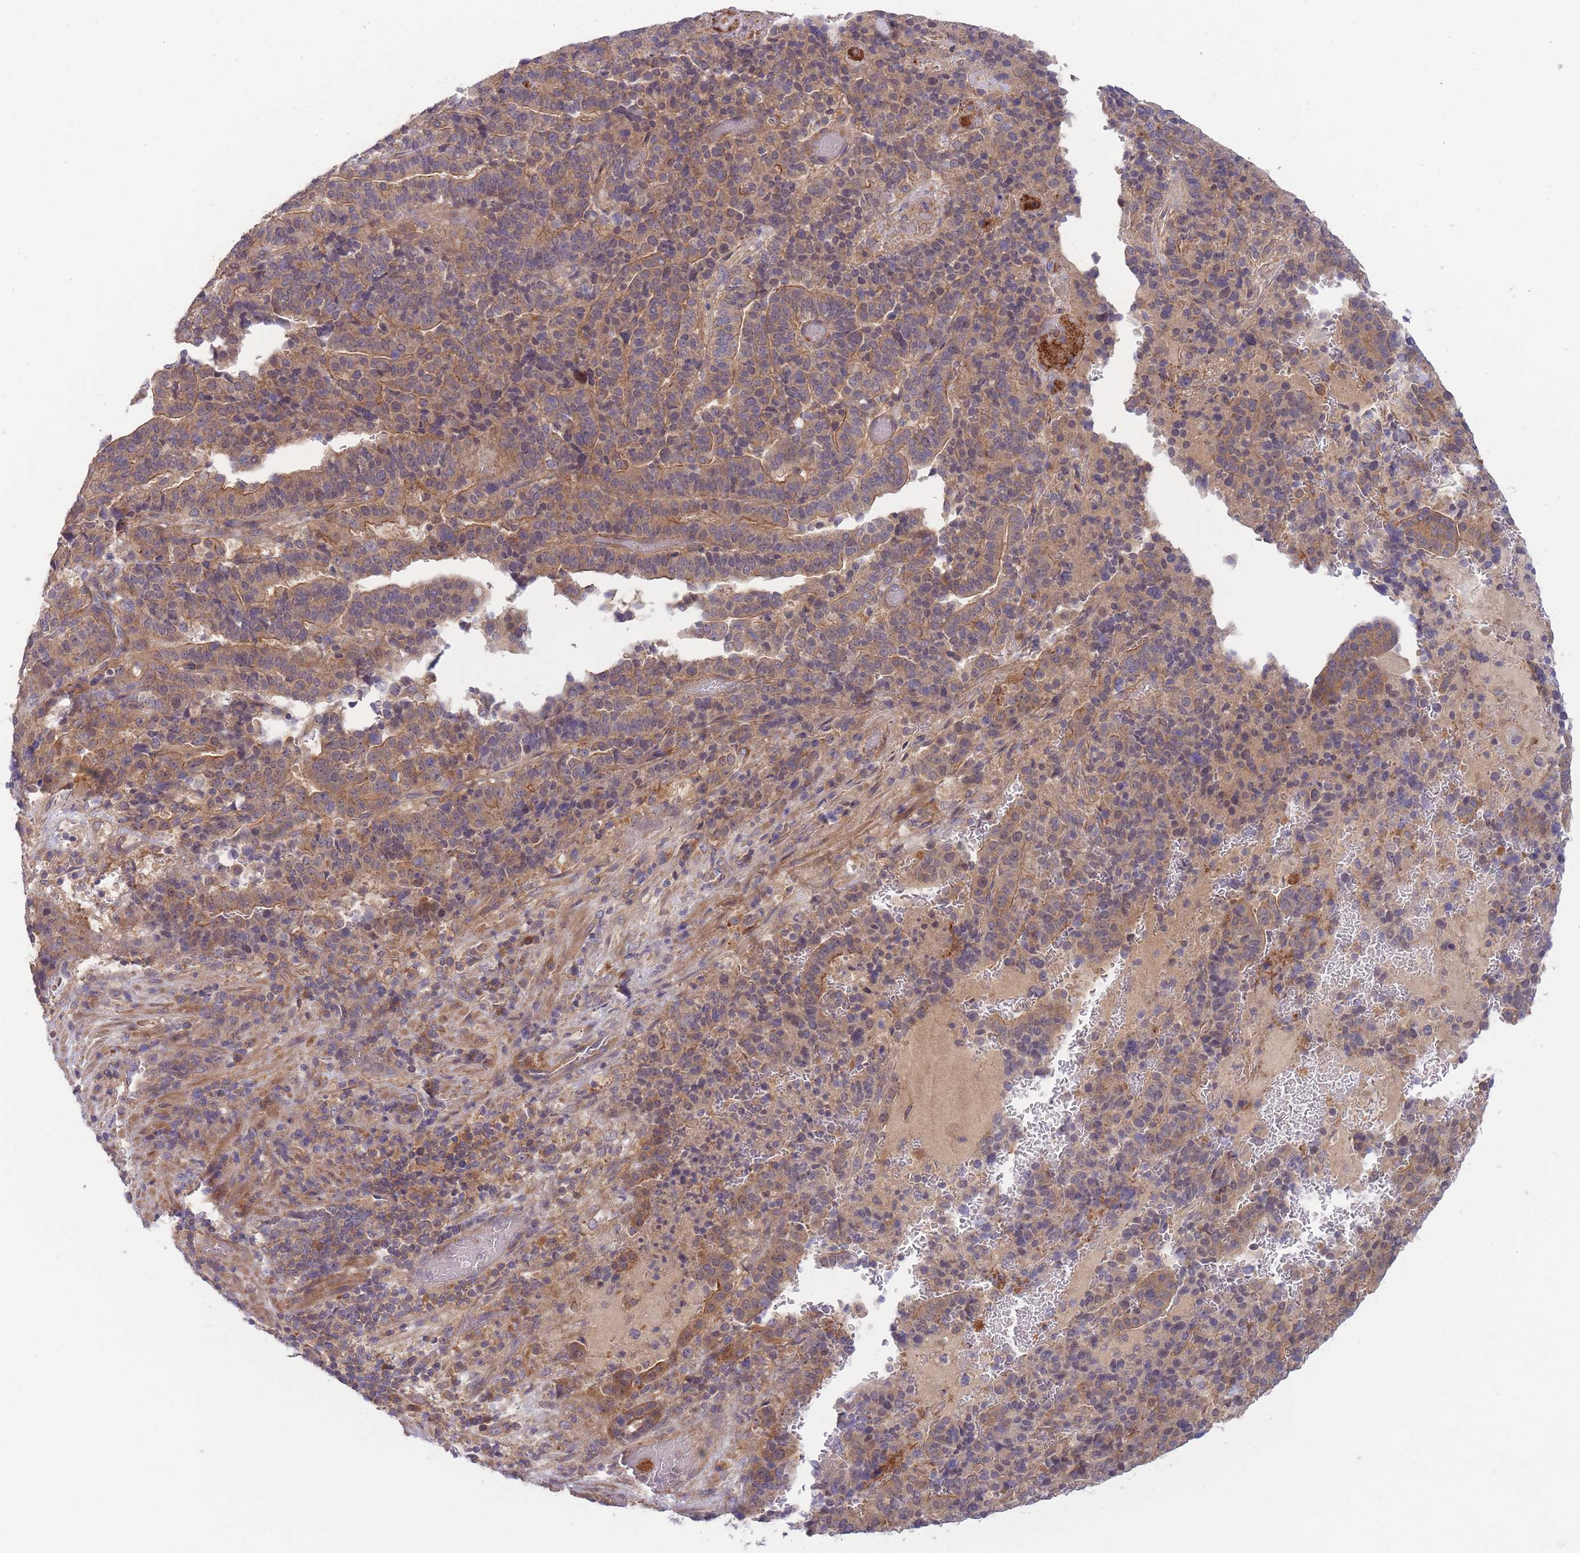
{"staining": {"intensity": "moderate", "quantity": ">75%", "location": "cytoplasmic/membranous"}, "tissue": "stomach cancer", "cell_type": "Tumor cells", "image_type": "cancer", "snomed": [{"axis": "morphology", "description": "Adenocarcinoma, NOS"}, {"axis": "topography", "description": "Stomach"}], "caption": "Stomach cancer tissue shows moderate cytoplasmic/membranous expression in about >75% of tumor cells The staining was performed using DAB (3,3'-diaminobenzidine), with brown indicating positive protein expression. Nuclei are stained blue with hematoxylin.", "gene": "PFDN6", "patient": {"sex": "male", "age": 48}}